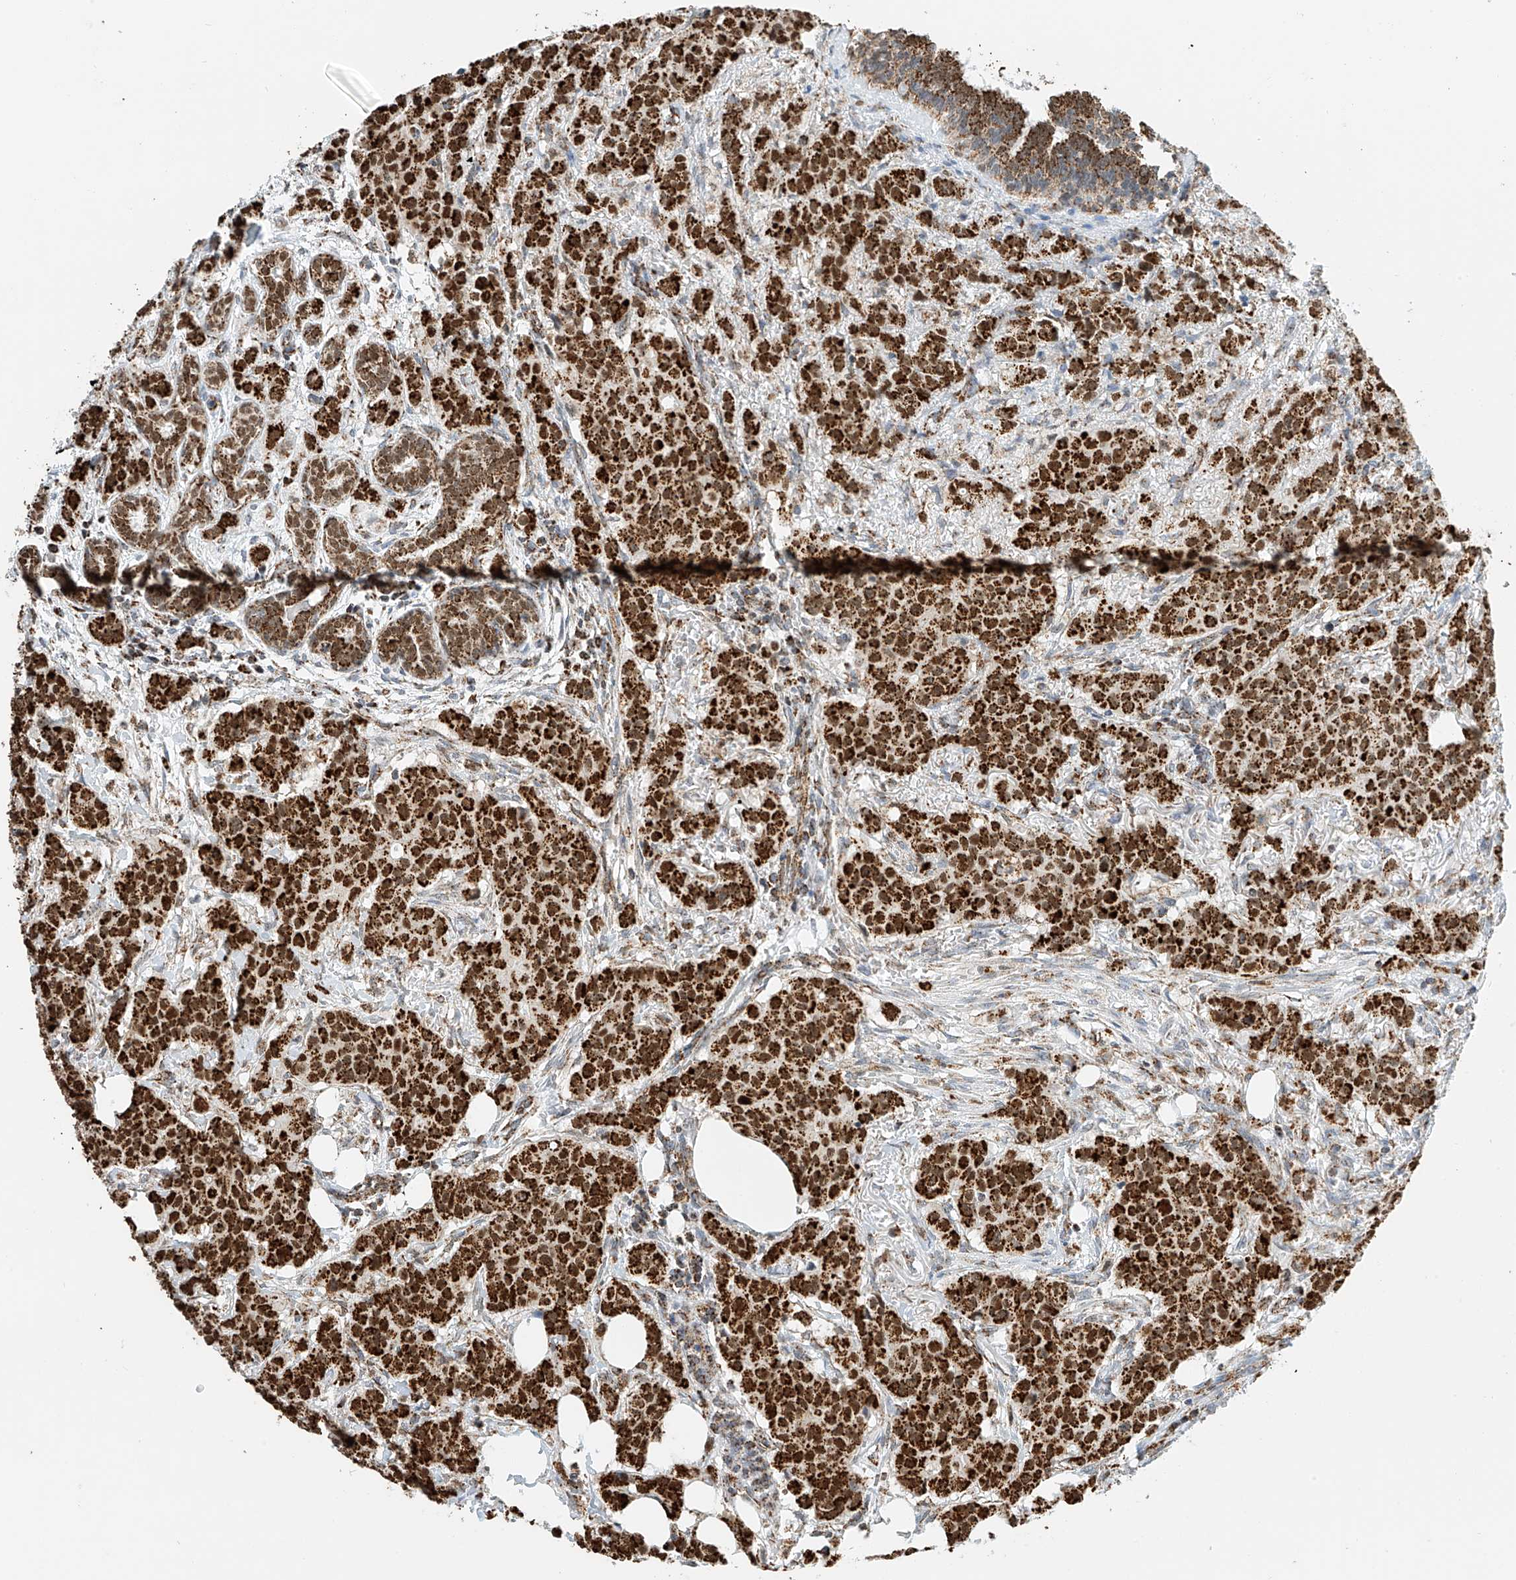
{"staining": {"intensity": "strong", "quantity": ">75%", "location": "cytoplasmic/membranous,nuclear"}, "tissue": "breast cancer", "cell_type": "Tumor cells", "image_type": "cancer", "snomed": [{"axis": "morphology", "description": "Duct carcinoma"}, {"axis": "topography", "description": "Breast"}], "caption": "An immunohistochemistry (IHC) micrograph of neoplastic tissue is shown. Protein staining in brown labels strong cytoplasmic/membranous and nuclear positivity in breast intraductal carcinoma within tumor cells.", "gene": "PPA2", "patient": {"sex": "female", "age": 40}}